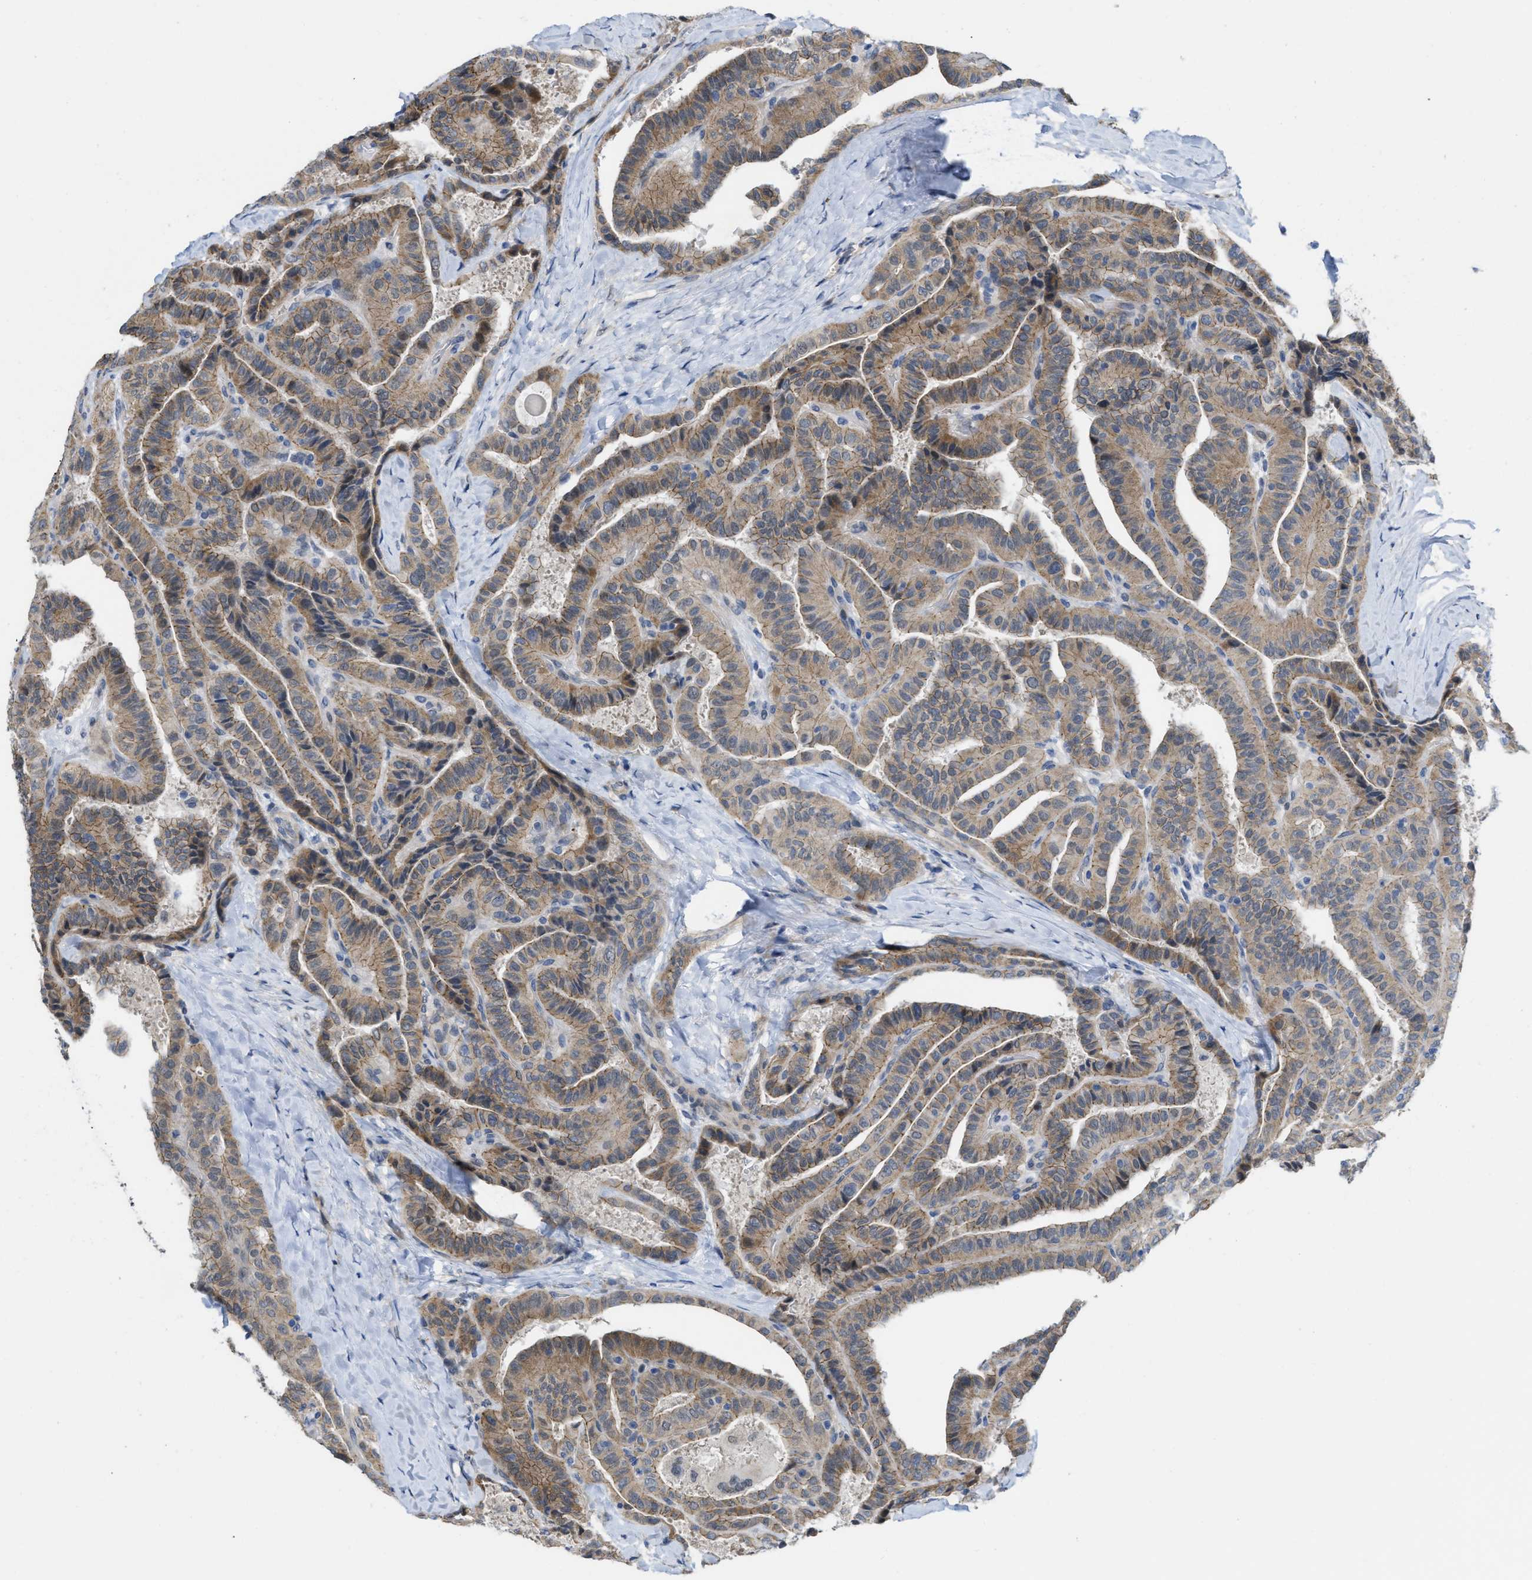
{"staining": {"intensity": "moderate", "quantity": ">75%", "location": "cytoplasmic/membranous"}, "tissue": "thyroid cancer", "cell_type": "Tumor cells", "image_type": "cancer", "snomed": [{"axis": "morphology", "description": "Papillary adenocarcinoma, NOS"}, {"axis": "topography", "description": "Thyroid gland"}], "caption": "Thyroid cancer stained with a protein marker exhibits moderate staining in tumor cells.", "gene": "CDPF1", "patient": {"sex": "male", "age": 77}}